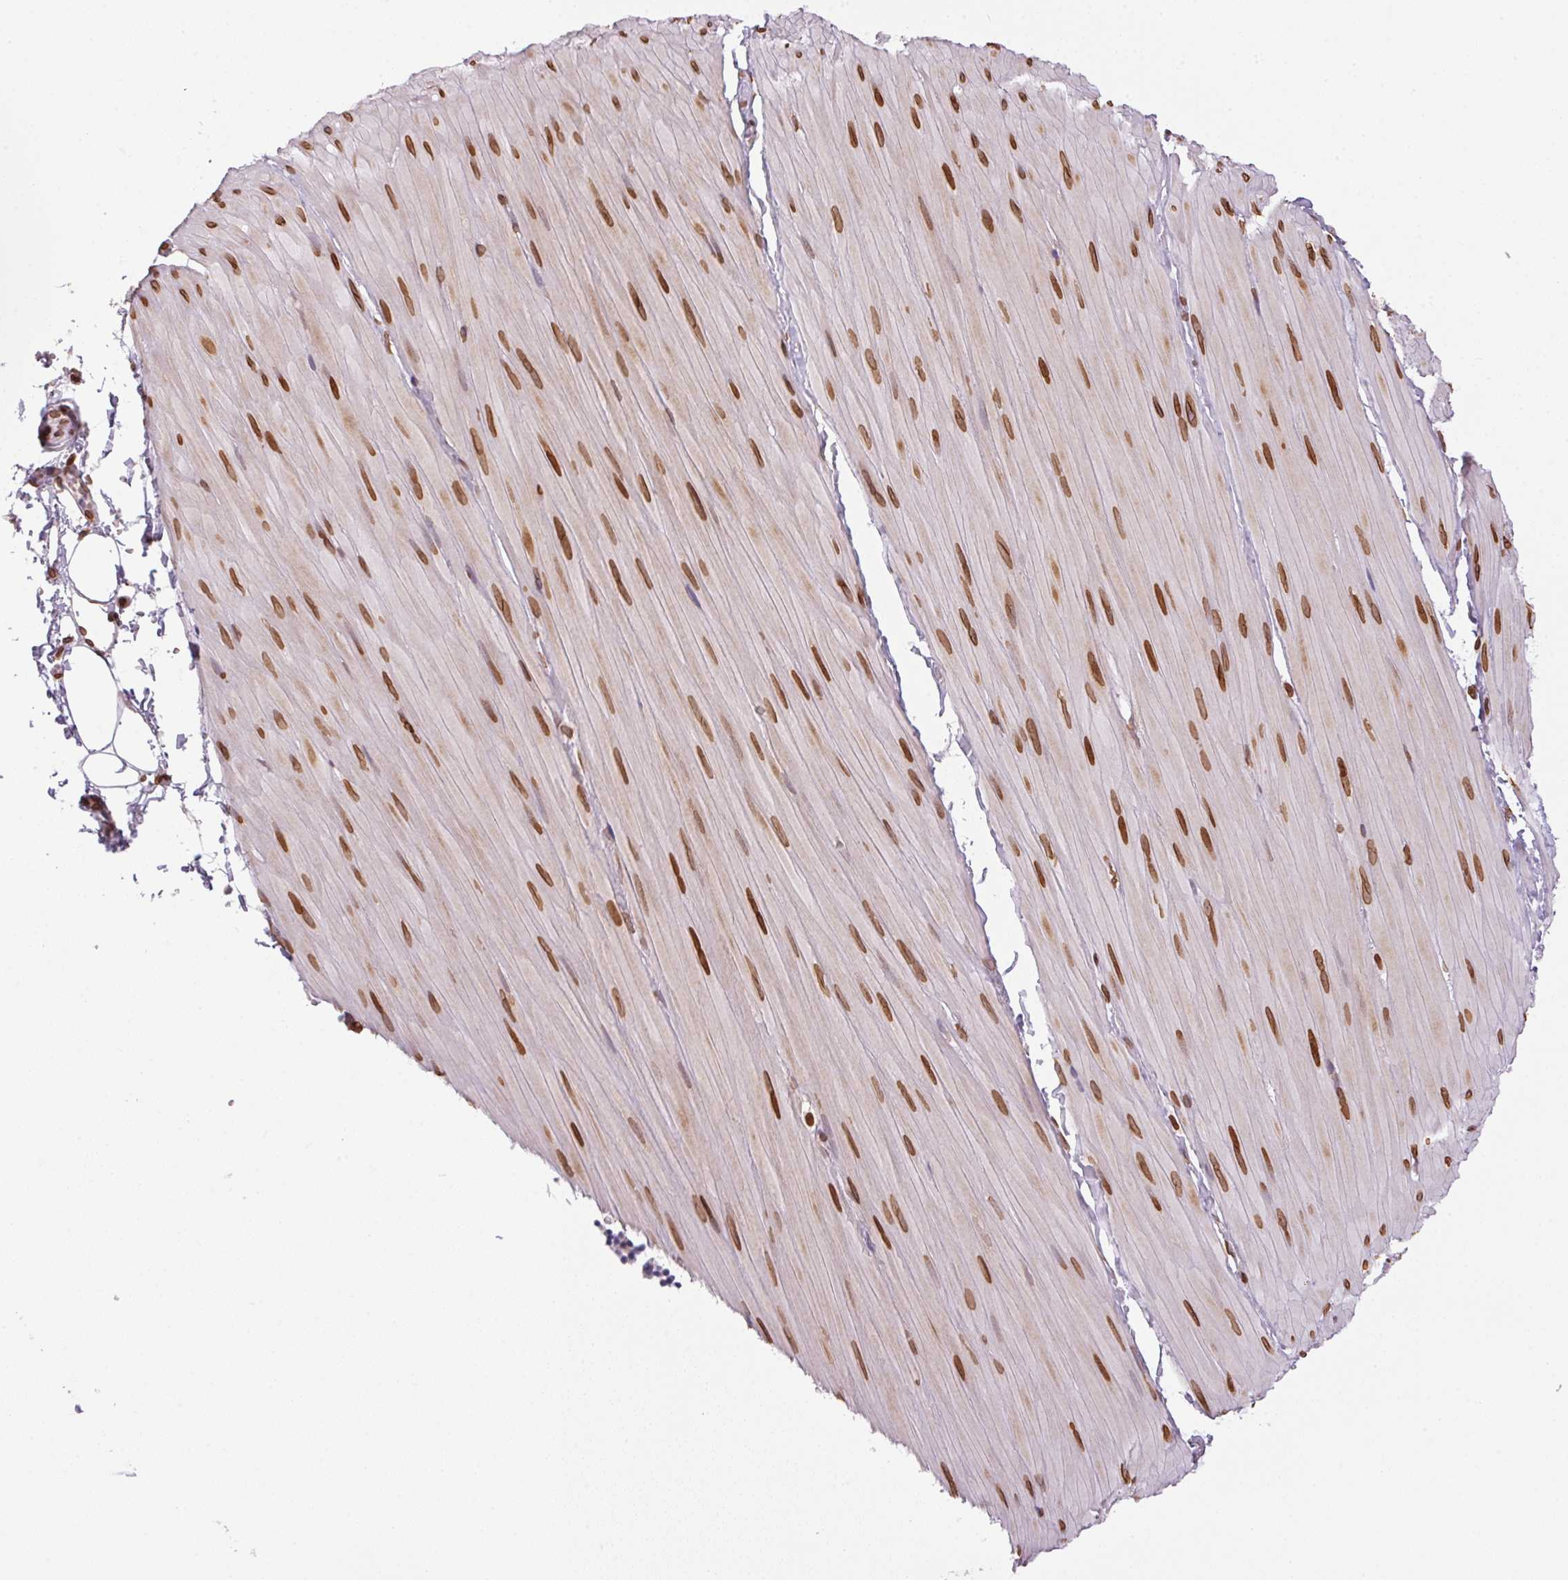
{"staining": {"intensity": "negative", "quantity": "none", "location": "none"}, "tissue": "adipose tissue", "cell_type": "Adipocytes", "image_type": "normal", "snomed": [{"axis": "morphology", "description": "Normal tissue, NOS"}, {"axis": "topography", "description": "Smooth muscle"}, {"axis": "topography", "description": "Peripheral nerve tissue"}], "caption": "An image of human adipose tissue is negative for staining in adipocytes. The staining was performed using DAB to visualize the protein expression in brown, while the nuclei were stained in blue with hematoxylin (Magnification: 20x).", "gene": "TMEM175", "patient": {"sex": "male", "age": 58}}